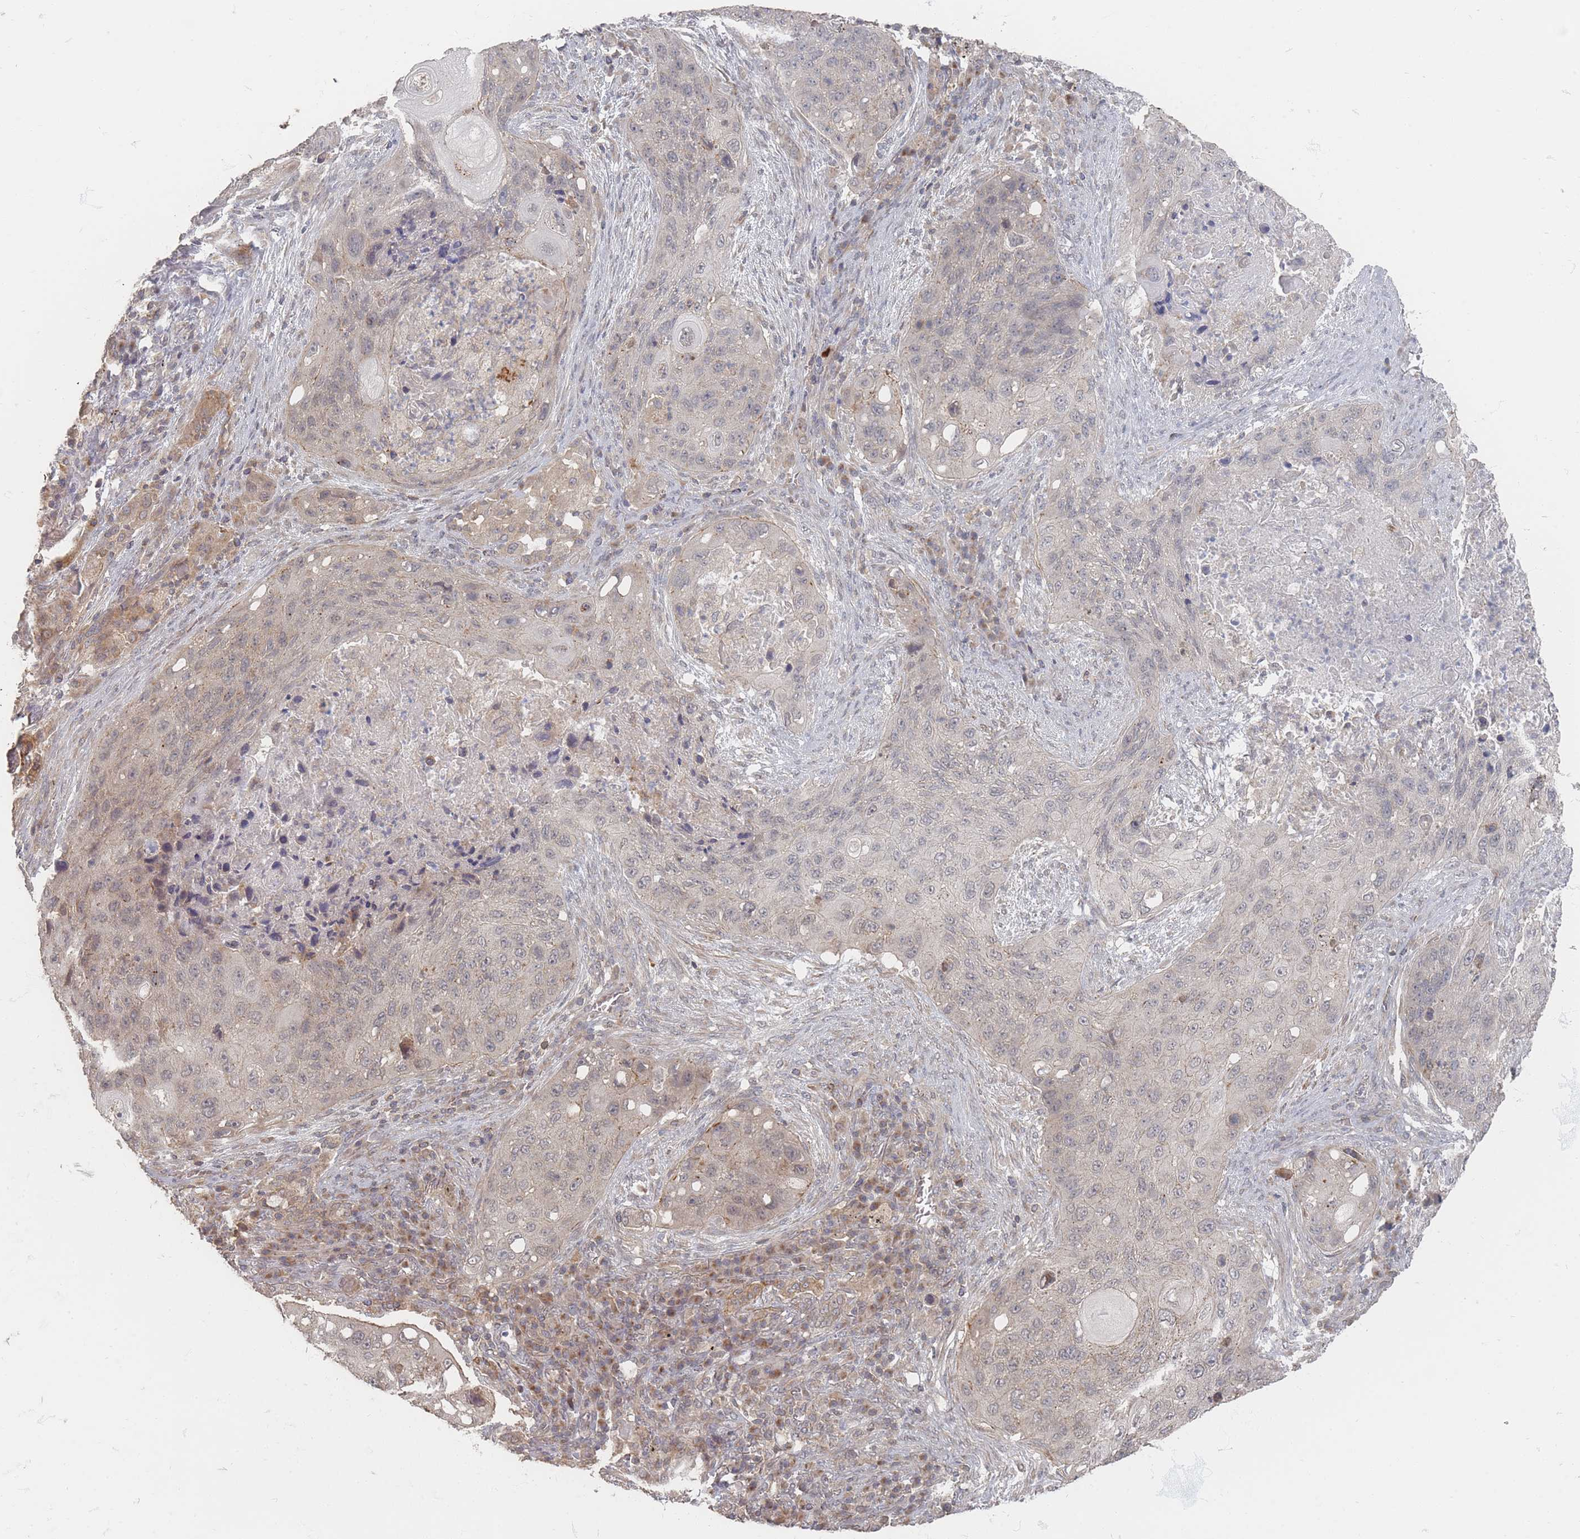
{"staining": {"intensity": "weak", "quantity": "<25%", "location": "cytoplasmic/membranous"}, "tissue": "lung cancer", "cell_type": "Tumor cells", "image_type": "cancer", "snomed": [{"axis": "morphology", "description": "Squamous cell carcinoma, NOS"}, {"axis": "topography", "description": "Lung"}], "caption": "IHC histopathology image of human squamous cell carcinoma (lung) stained for a protein (brown), which shows no positivity in tumor cells.", "gene": "GLE1", "patient": {"sex": "female", "age": 63}}